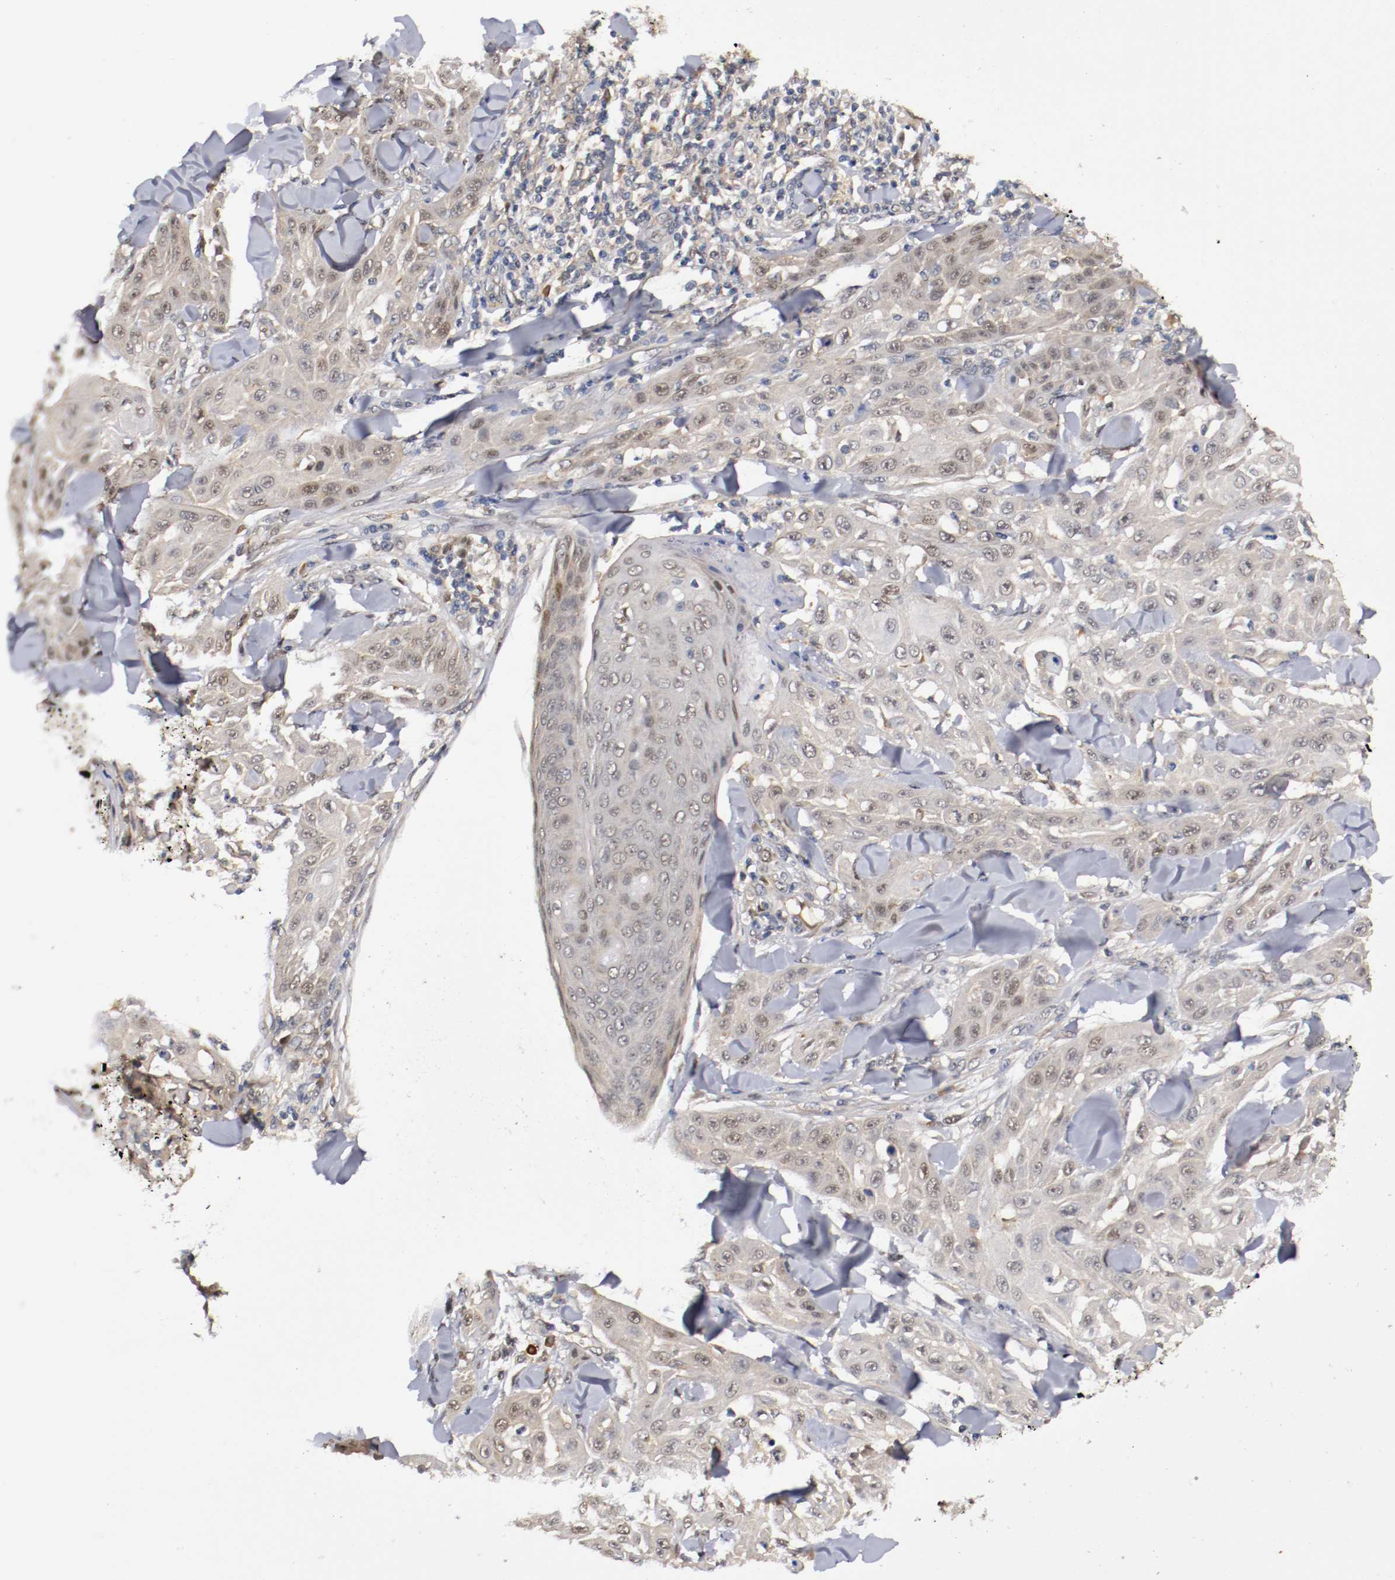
{"staining": {"intensity": "weak", "quantity": "<25%", "location": "cytoplasmic/membranous,nuclear"}, "tissue": "skin cancer", "cell_type": "Tumor cells", "image_type": "cancer", "snomed": [{"axis": "morphology", "description": "Squamous cell carcinoma, NOS"}, {"axis": "topography", "description": "Skin"}], "caption": "Protein analysis of skin squamous cell carcinoma demonstrates no significant positivity in tumor cells. Brightfield microscopy of IHC stained with DAB (3,3'-diaminobenzidine) (brown) and hematoxylin (blue), captured at high magnification.", "gene": "DNMT3B", "patient": {"sex": "male", "age": 24}}